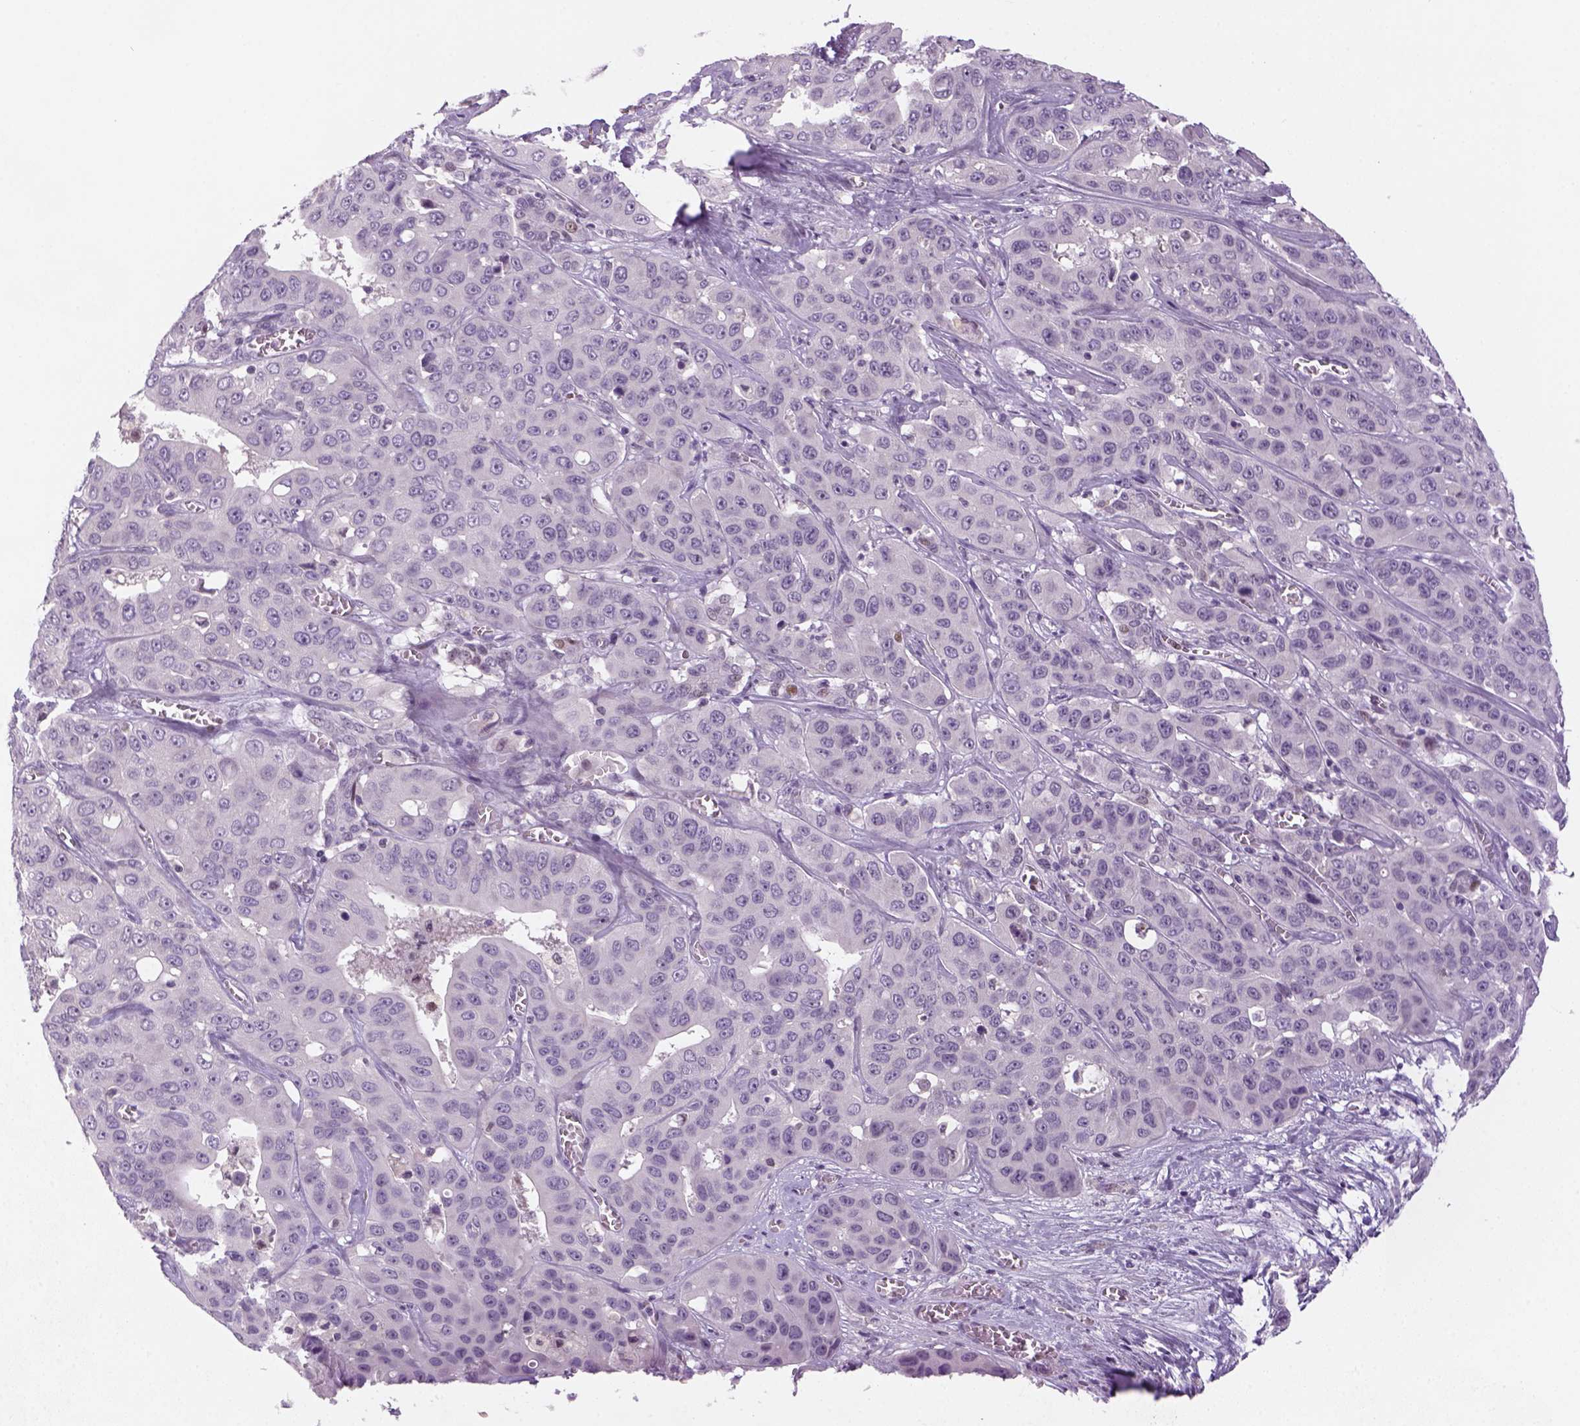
{"staining": {"intensity": "negative", "quantity": "none", "location": "none"}, "tissue": "liver cancer", "cell_type": "Tumor cells", "image_type": "cancer", "snomed": [{"axis": "morphology", "description": "Cholangiocarcinoma"}, {"axis": "topography", "description": "Liver"}], "caption": "This micrograph is of cholangiocarcinoma (liver) stained with immunohistochemistry (IHC) to label a protein in brown with the nuclei are counter-stained blue. There is no positivity in tumor cells.", "gene": "MAGEB3", "patient": {"sex": "female", "age": 52}}